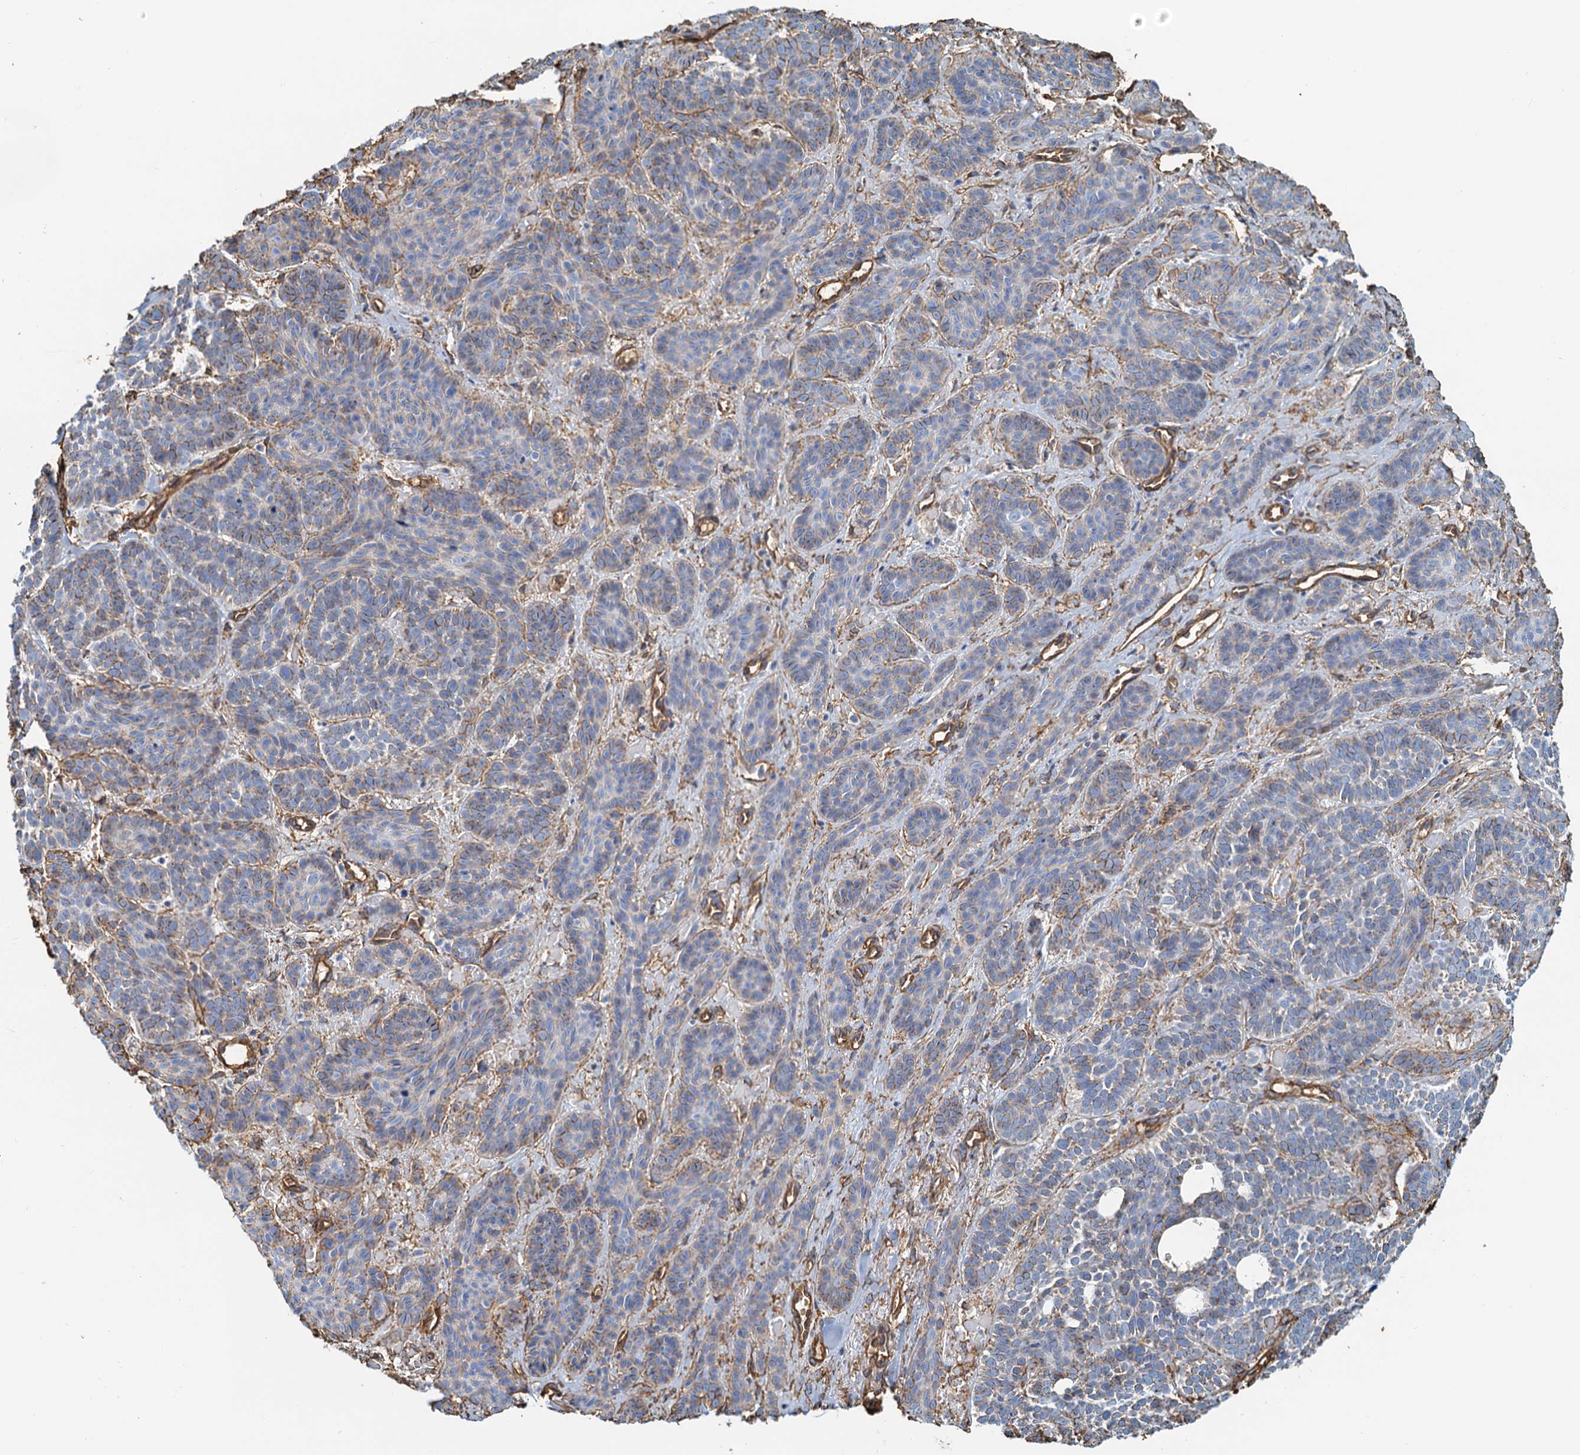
{"staining": {"intensity": "weak", "quantity": ">75%", "location": "cytoplasmic/membranous"}, "tissue": "skin cancer", "cell_type": "Tumor cells", "image_type": "cancer", "snomed": [{"axis": "morphology", "description": "Basal cell carcinoma"}, {"axis": "topography", "description": "Skin"}], "caption": "IHC histopathology image of skin cancer (basal cell carcinoma) stained for a protein (brown), which demonstrates low levels of weak cytoplasmic/membranous expression in about >75% of tumor cells.", "gene": "DGKG", "patient": {"sex": "male", "age": 85}}